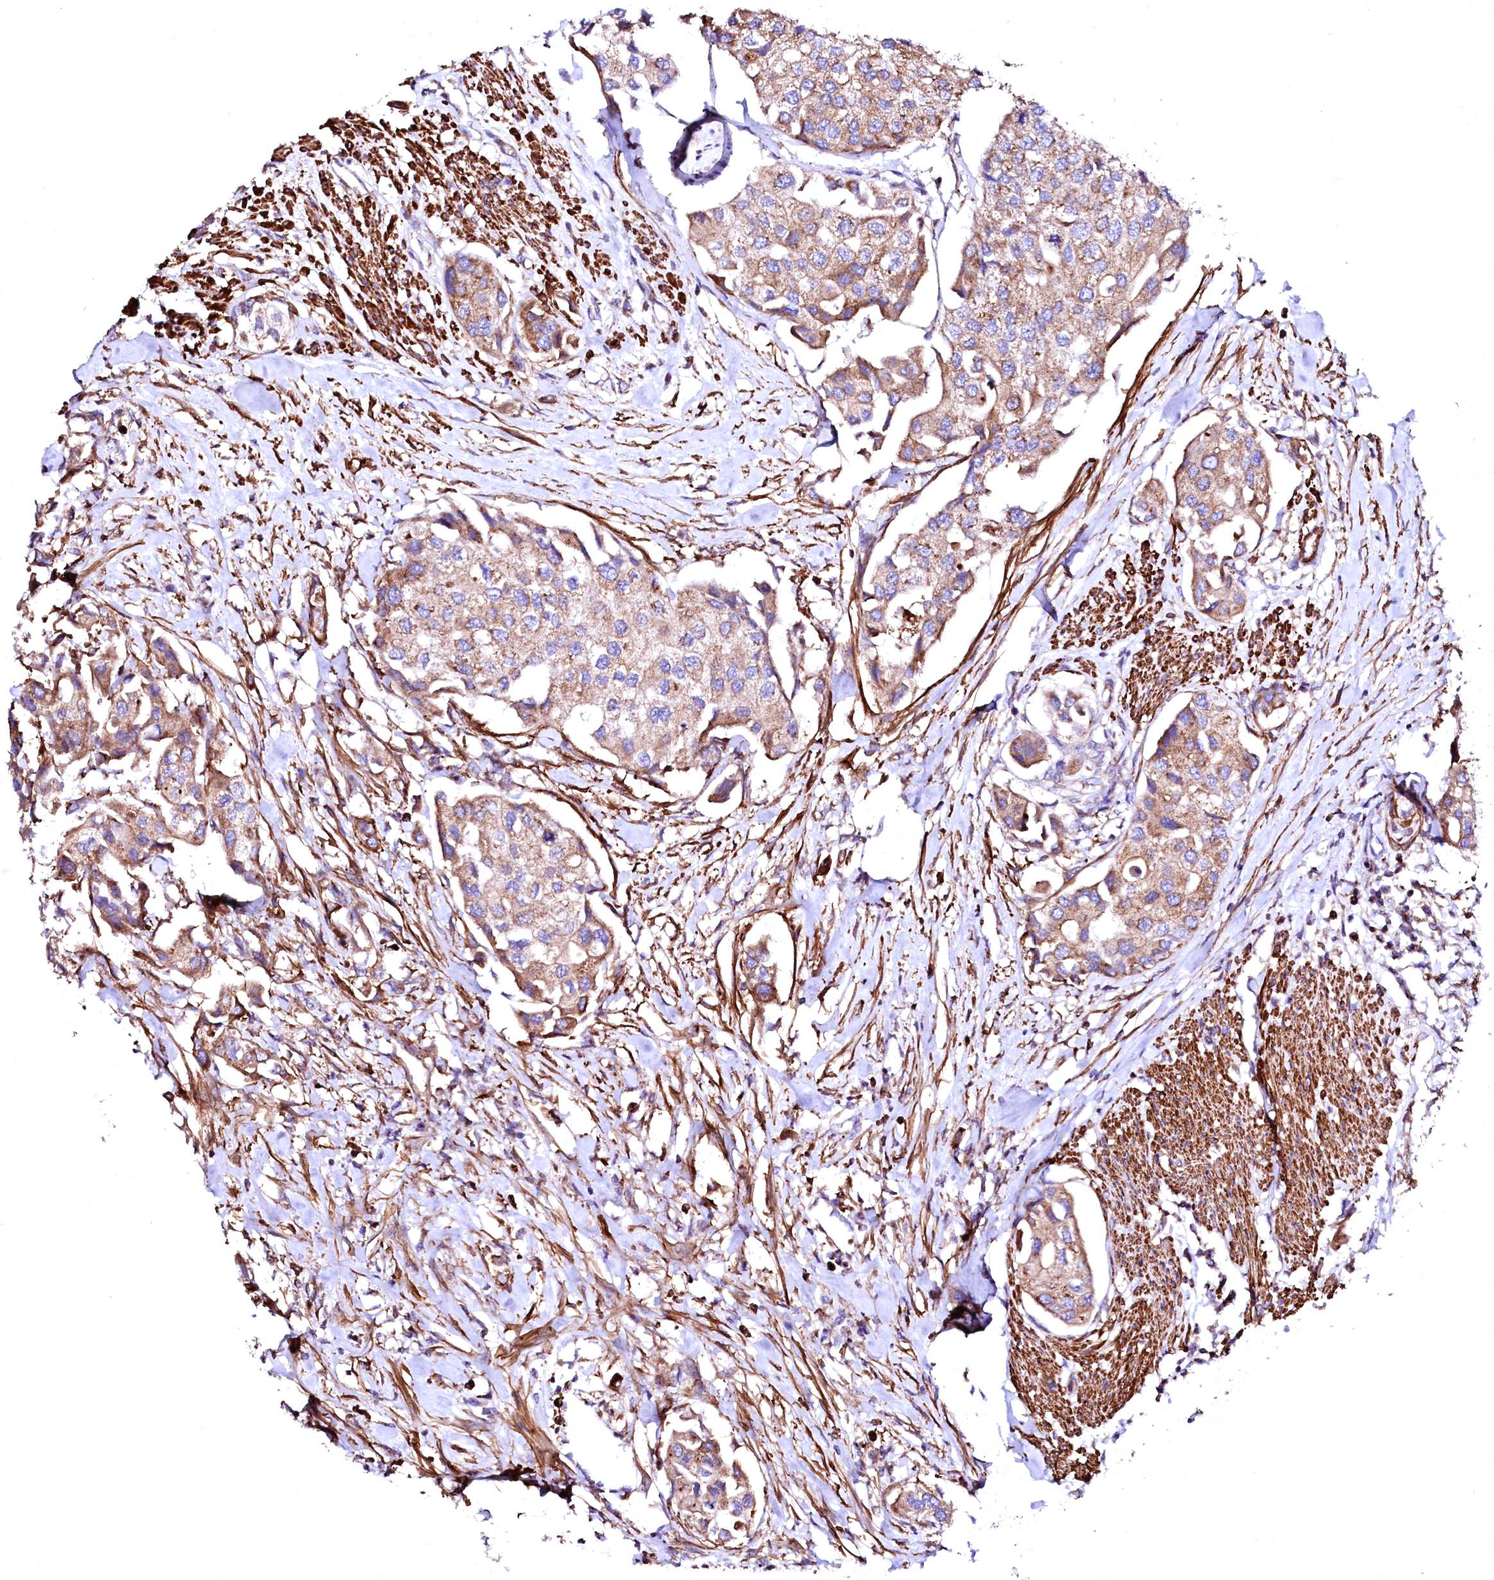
{"staining": {"intensity": "moderate", "quantity": ">75%", "location": "cytoplasmic/membranous"}, "tissue": "urothelial cancer", "cell_type": "Tumor cells", "image_type": "cancer", "snomed": [{"axis": "morphology", "description": "Urothelial carcinoma, High grade"}, {"axis": "topography", "description": "Urinary bladder"}], "caption": "The image displays a brown stain indicating the presence of a protein in the cytoplasmic/membranous of tumor cells in urothelial cancer.", "gene": "GPR176", "patient": {"sex": "male", "age": 64}}